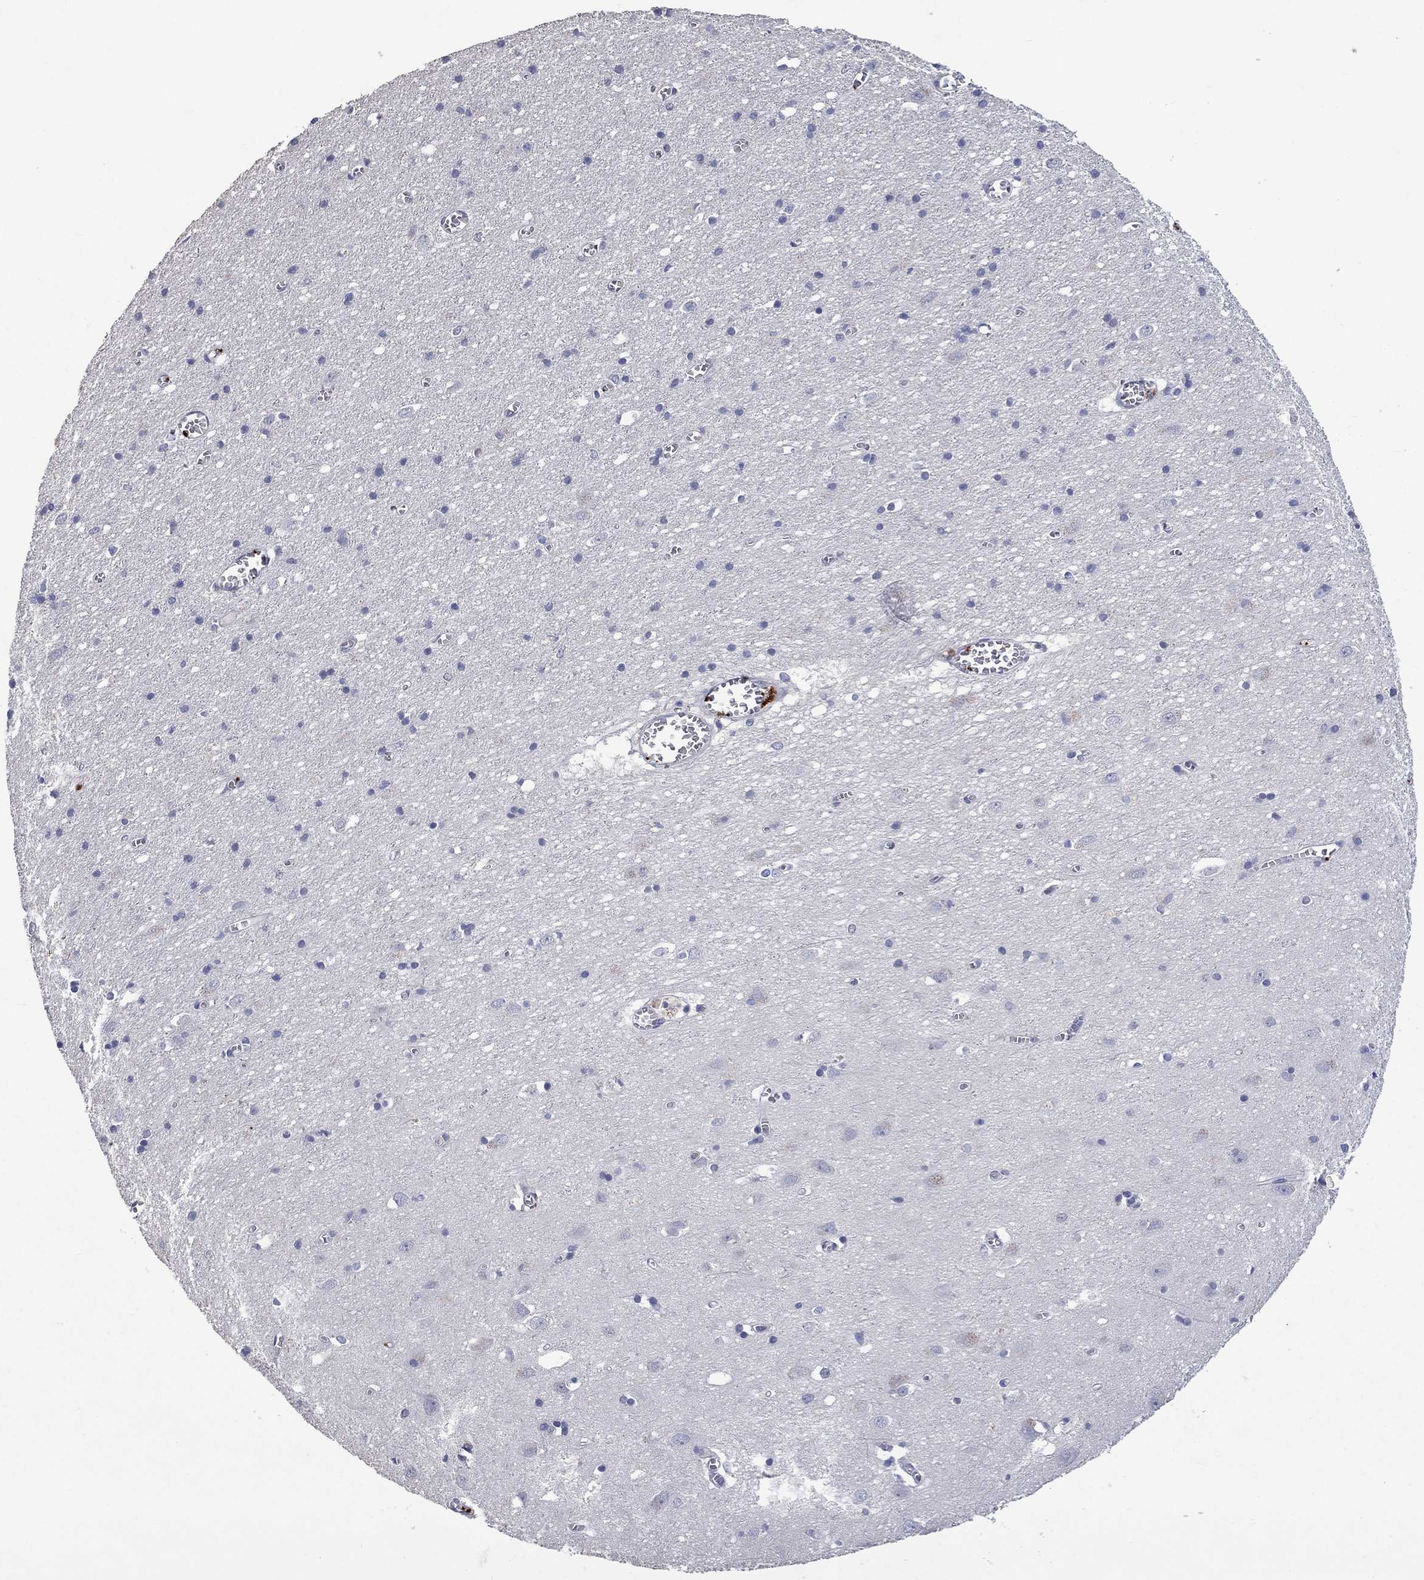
{"staining": {"intensity": "negative", "quantity": "none", "location": "none"}, "tissue": "cerebral cortex", "cell_type": "Endothelial cells", "image_type": "normal", "snomed": [{"axis": "morphology", "description": "Normal tissue, NOS"}, {"axis": "topography", "description": "Cerebral cortex"}], "caption": "High power microscopy photomicrograph of an immunohistochemistry image of normal cerebral cortex, revealing no significant staining in endothelial cells.", "gene": "PLEK", "patient": {"sex": "male", "age": 70}}